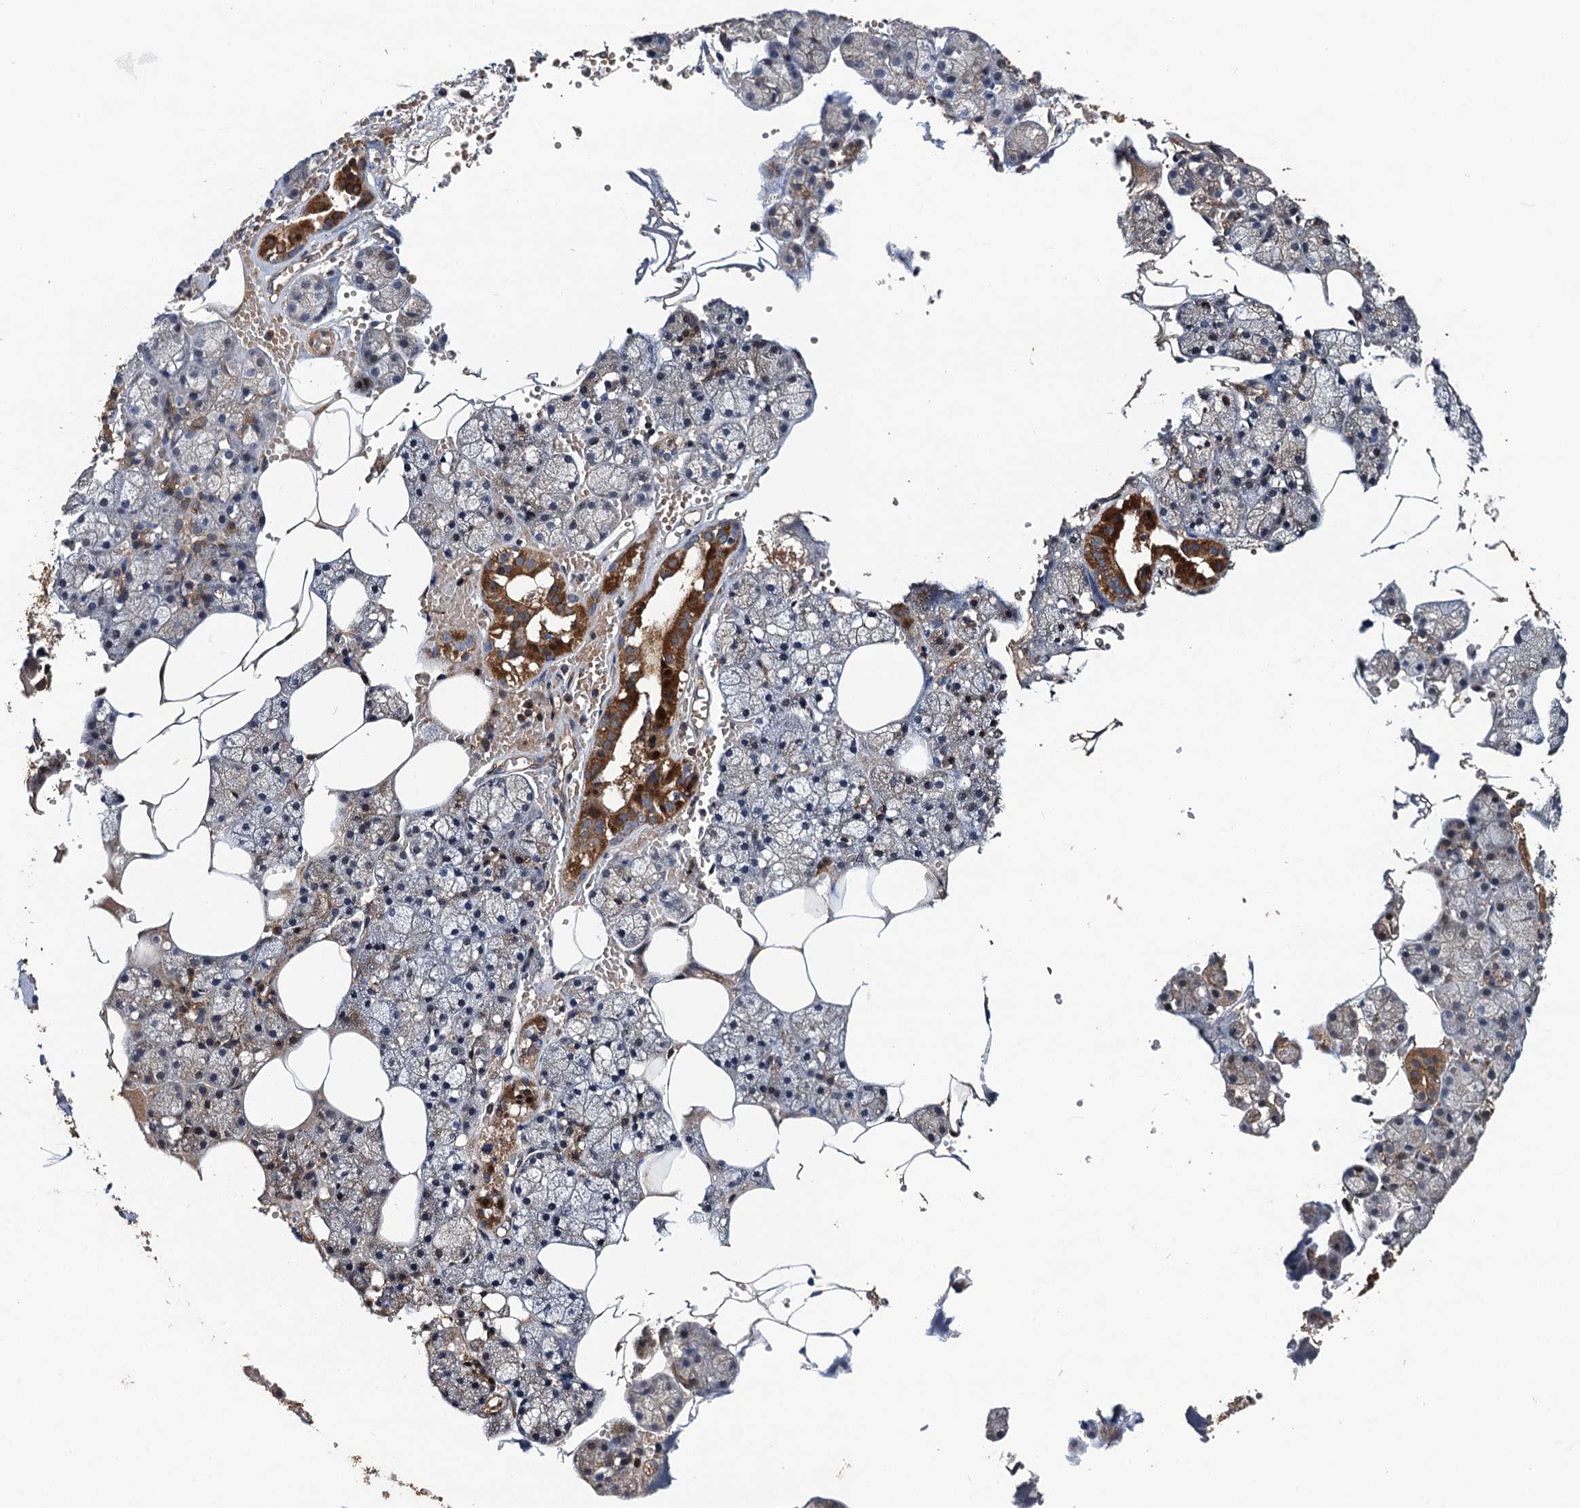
{"staining": {"intensity": "strong", "quantity": "<25%", "location": "cytoplasmic/membranous"}, "tissue": "salivary gland", "cell_type": "Glandular cells", "image_type": "normal", "snomed": [{"axis": "morphology", "description": "Normal tissue, NOS"}, {"axis": "topography", "description": "Salivary gland"}], "caption": "Approximately <25% of glandular cells in normal salivary gland demonstrate strong cytoplasmic/membranous protein expression as visualized by brown immunohistochemical staining.", "gene": "TMEM39B", "patient": {"sex": "male", "age": 62}}